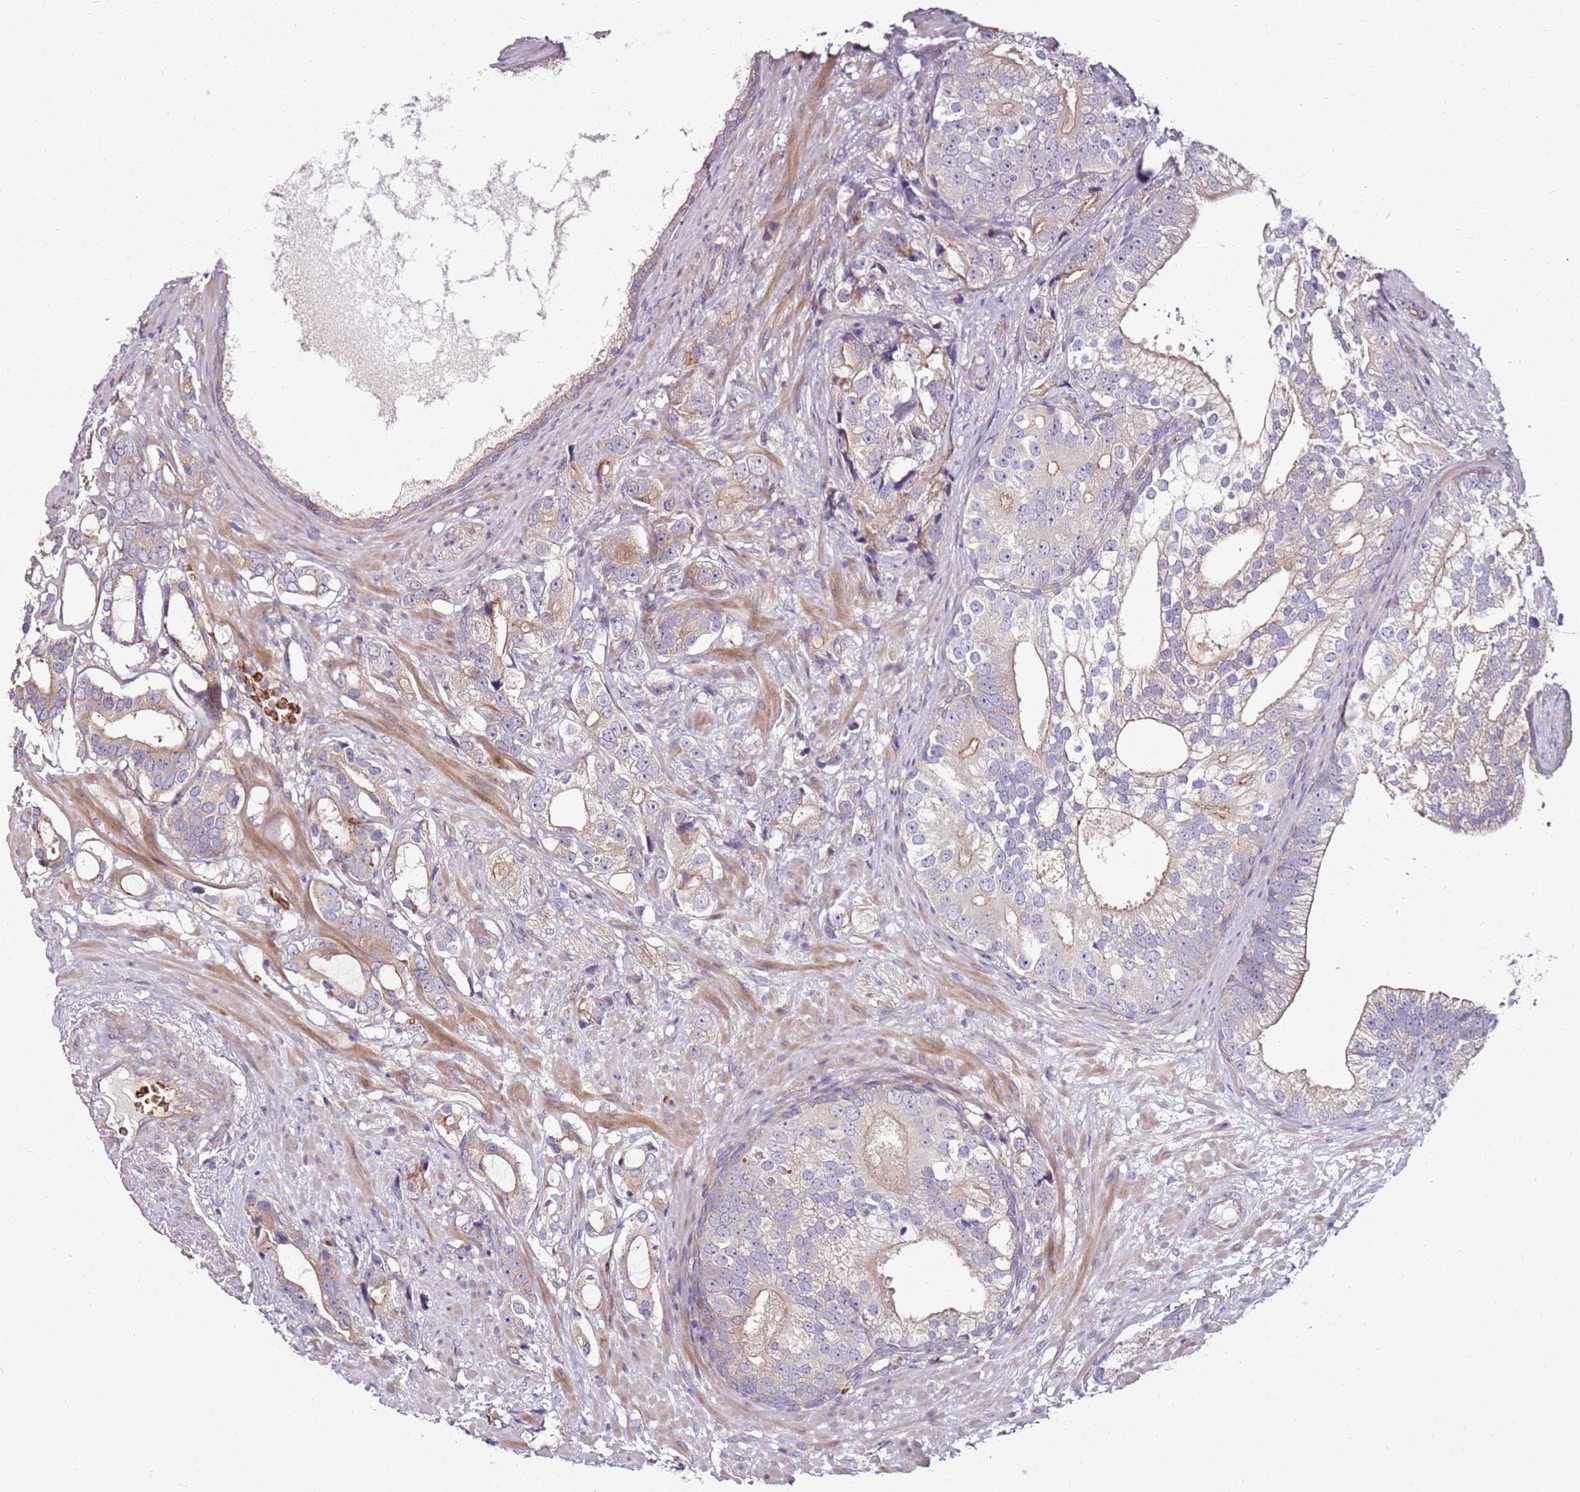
{"staining": {"intensity": "negative", "quantity": "none", "location": "none"}, "tissue": "prostate cancer", "cell_type": "Tumor cells", "image_type": "cancer", "snomed": [{"axis": "morphology", "description": "Adenocarcinoma, High grade"}, {"axis": "topography", "description": "Prostate"}], "caption": "Tumor cells show no significant positivity in adenocarcinoma (high-grade) (prostate).", "gene": "RNF11", "patient": {"sex": "male", "age": 75}}